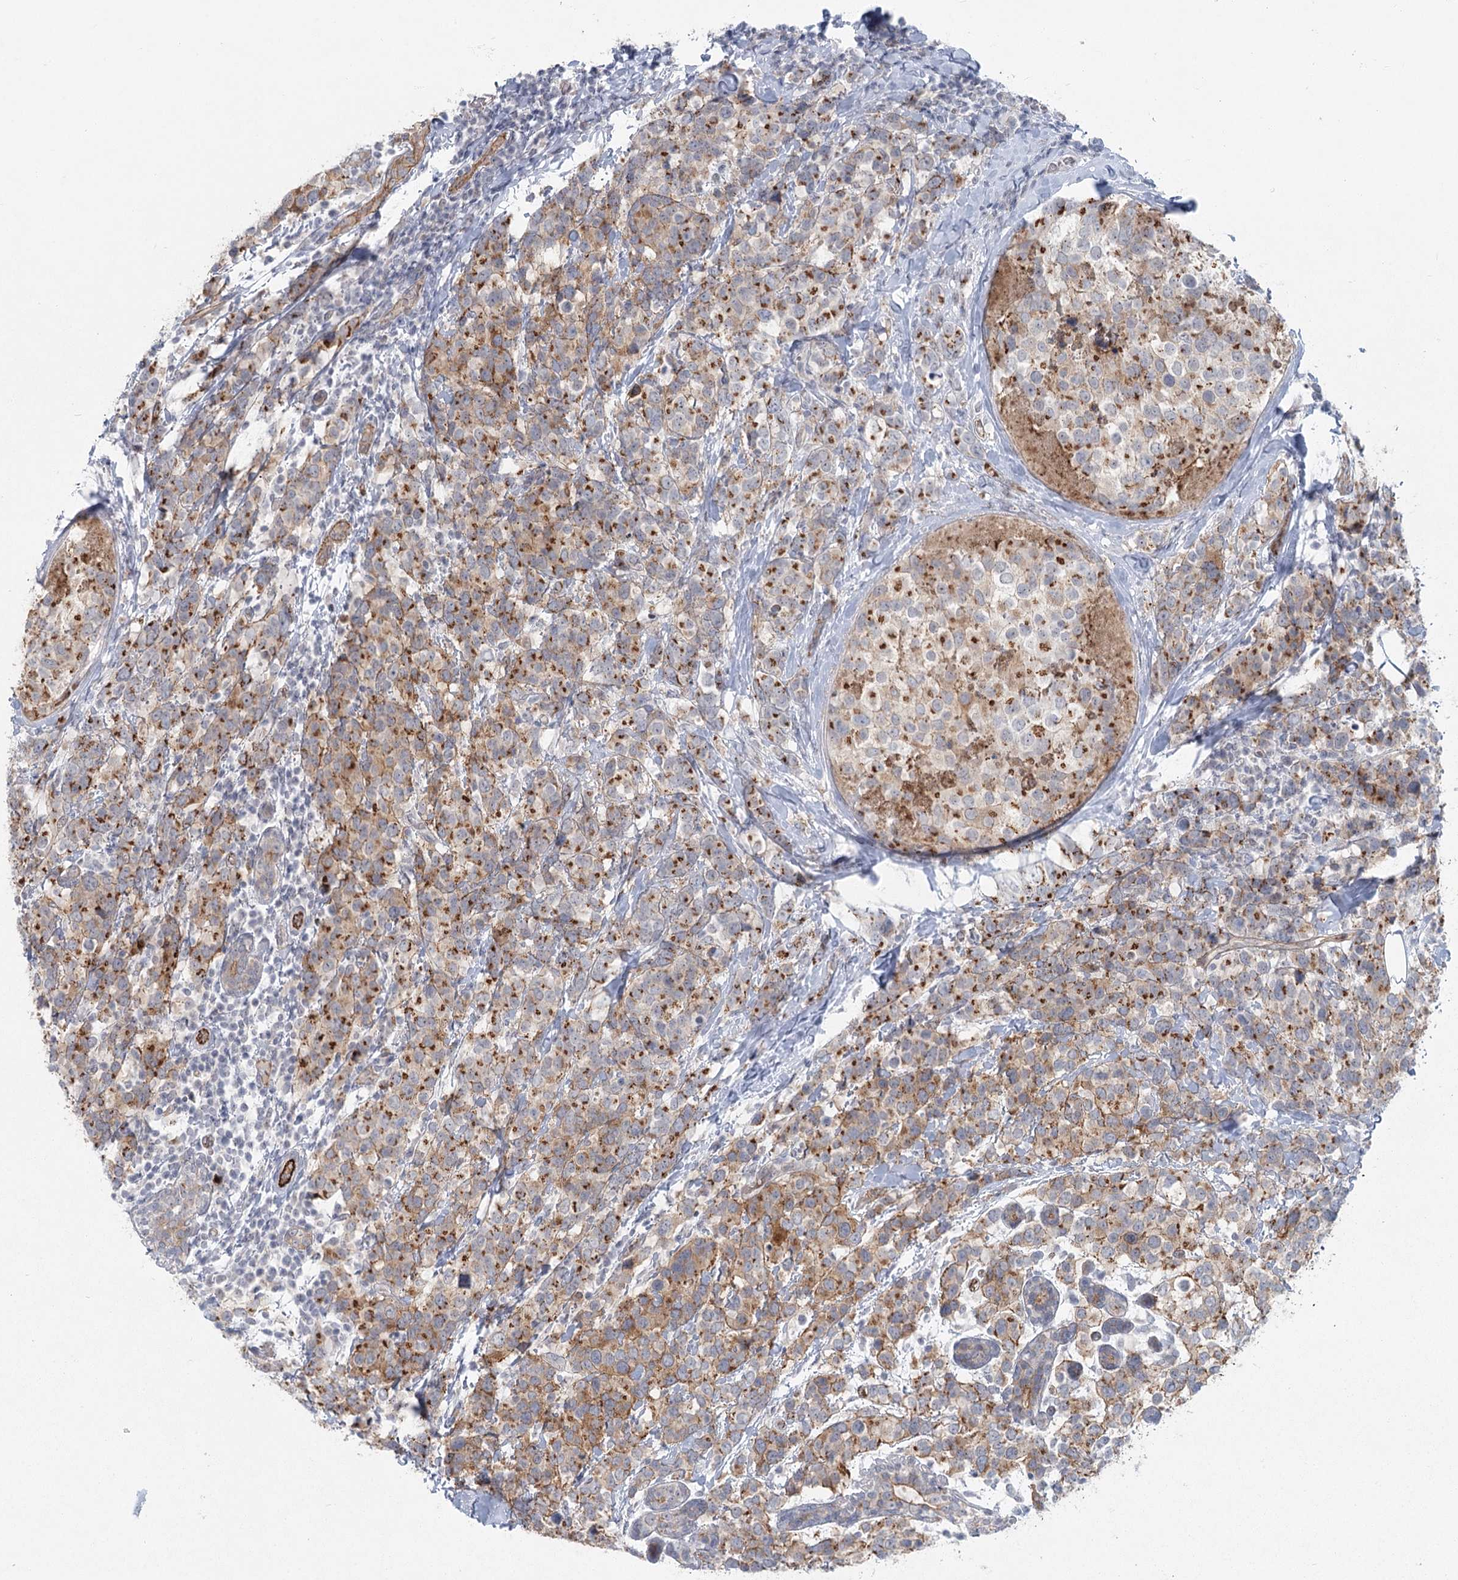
{"staining": {"intensity": "strong", "quantity": ">75%", "location": "cytoplasmic/membranous"}, "tissue": "breast cancer", "cell_type": "Tumor cells", "image_type": "cancer", "snomed": [{"axis": "morphology", "description": "Lobular carcinoma"}, {"axis": "topography", "description": "Breast"}], "caption": "There is high levels of strong cytoplasmic/membranous staining in tumor cells of lobular carcinoma (breast), as demonstrated by immunohistochemical staining (brown color).", "gene": "ABHD8", "patient": {"sex": "female", "age": 59}}